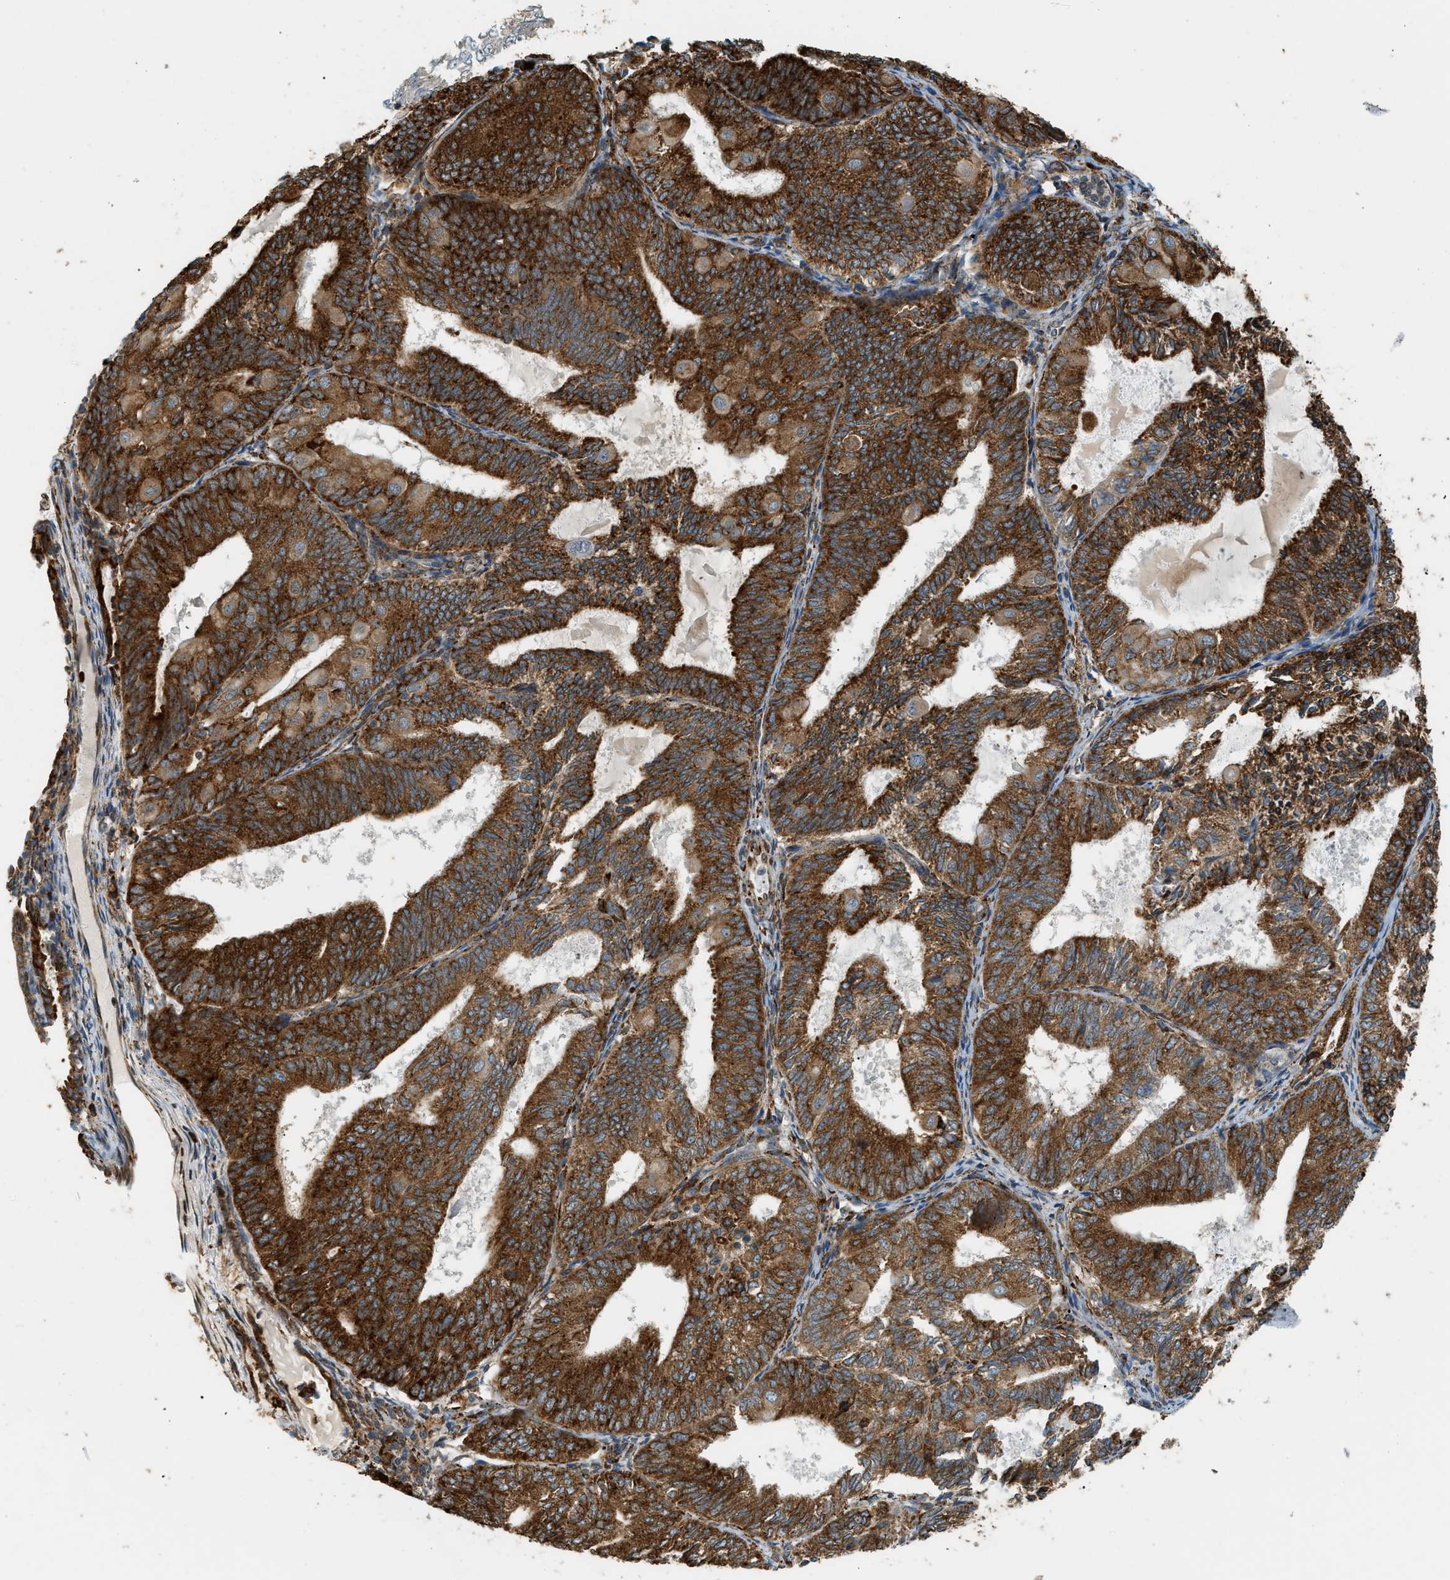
{"staining": {"intensity": "strong", "quantity": ">75%", "location": "cytoplasmic/membranous"}, "tissue": "endometrial cancer", "cell_type": "Tumor cells", "image_type": "cancer", "snomed": [{"axis": "morphology", "description": "Adenocarcinoma, NOS"}, {"axis": "topography", "description": "Endometrium"}], "caption": "A photomicrograph of endometrial cancer stained for a protein displays strong cytoplasmic/membranous brown staining in tumor cells.", "gene": "SEMA4D", "patient": {"sex": "female", "age": 81}}